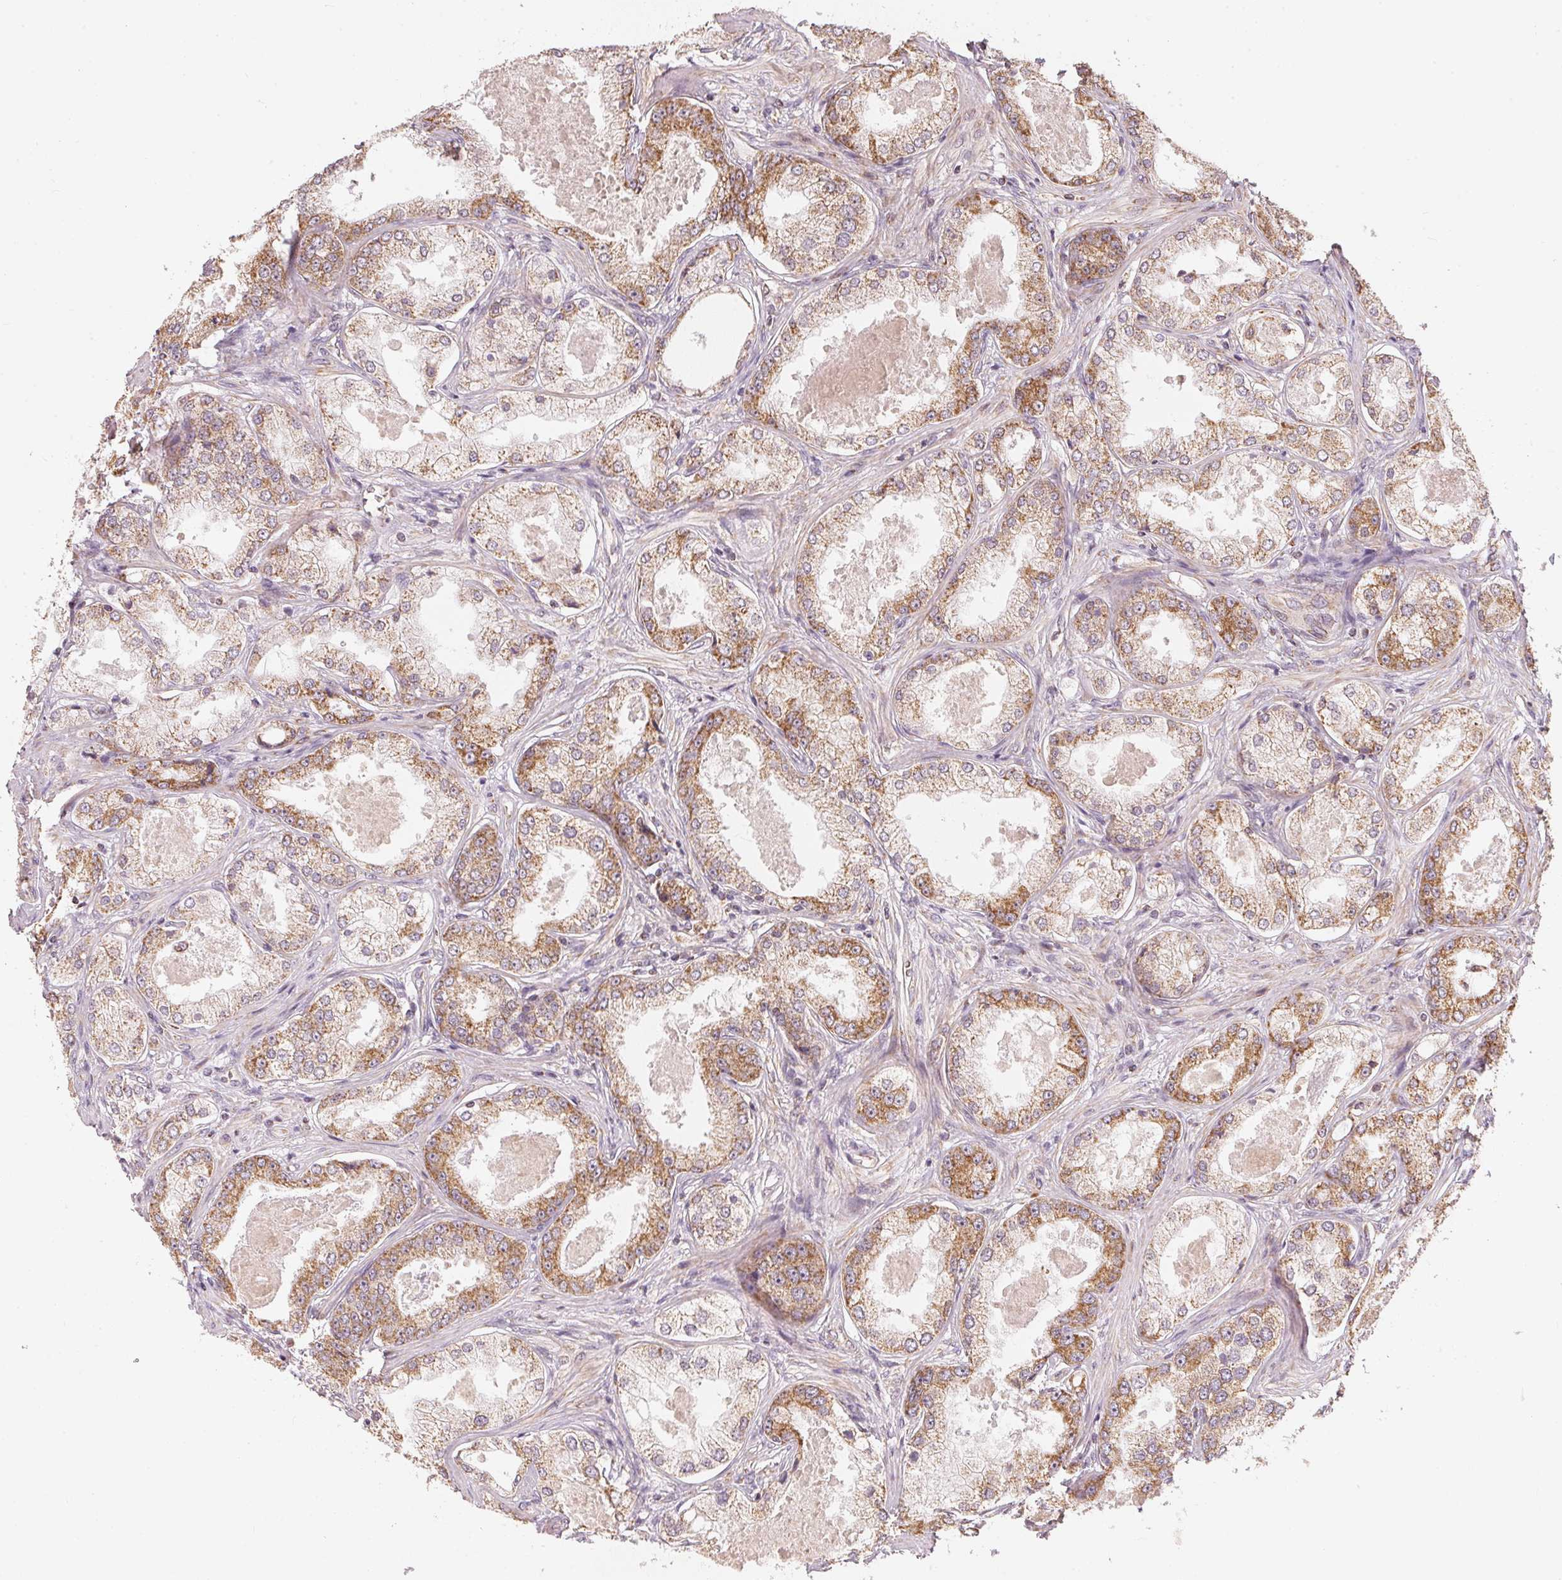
{"staining": {"intensity": "moderate", "quantity": ">75%", "location": "cytoplasmic/membranous"}, "tissue": "prostate cancer", "cell_type": "Tumor cells", "image_type": "cancer", "snomed": [{"axis": "morphology", "description": "Adenocarcinoma, Low grade"}, {"axis": "topography", "description": "Prostate"}], "caption": "Protein analysis of prostate cancer (low-grade adenocarcinoma) tissue displays moderate cytoplasmic/membranous positivity in about >75% of tumor cells.", "gene": "MATCAP1", "patient": {"sex": "male", "age": 68}}